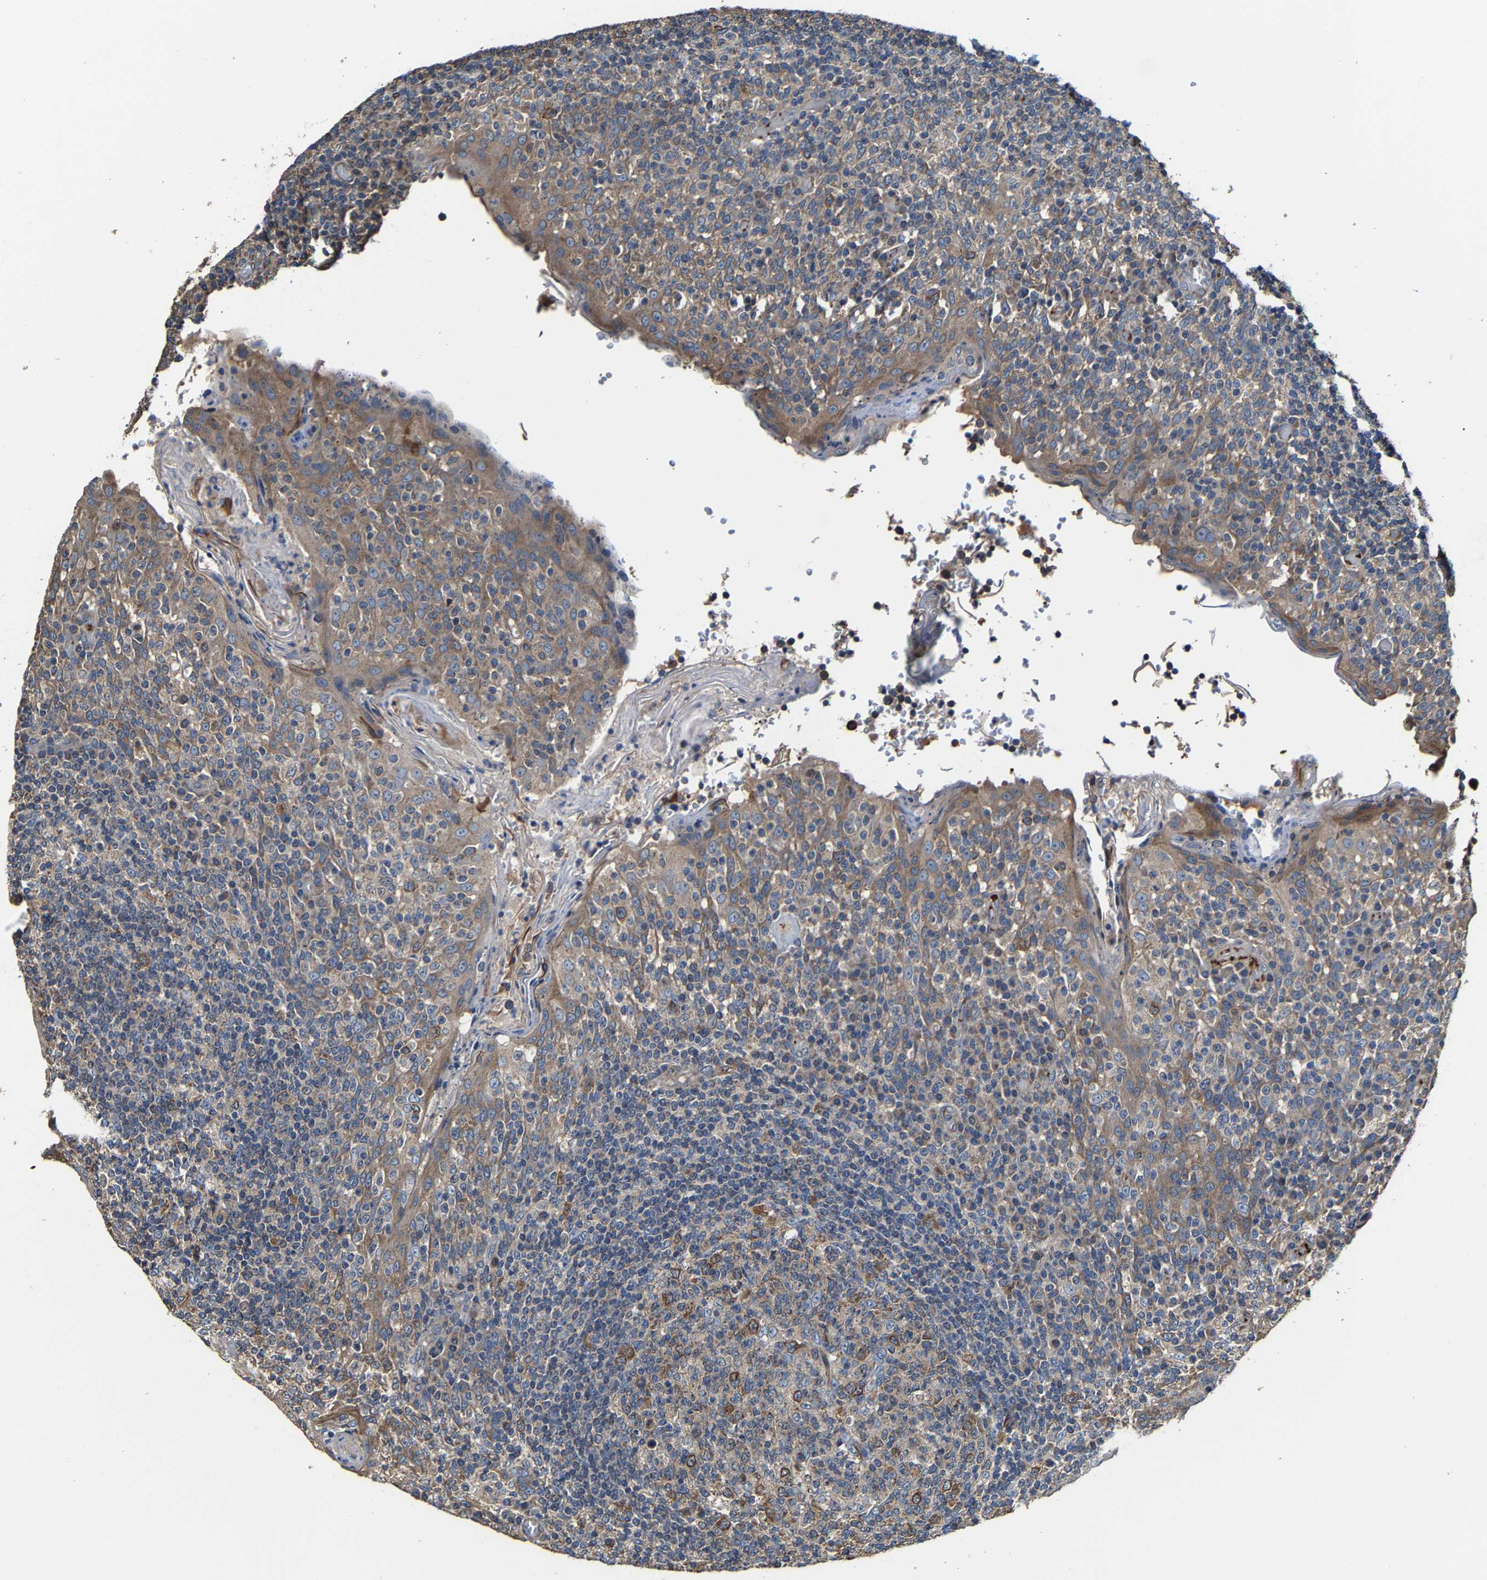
{"staining": {"intensity": "moderate", "quantity": "<25%", "location": "cytoplasmic/membranous"}, "tissue": "tonsil", "cell_type": "Germinal center cells", "image_type": "normal", "snomed": [{"axis": "morphology", "description": "Normal tissue, NOS"}, {"axis": "topography", "description": "Tonsil"}], "caption": "Protein analysis of benign tonsil reveals moderate cytoplasmic/membranous expression in about <25% of germinal center cells.", "gene": "GFRA3", "patient": {"sex": "female", "age": 19}}